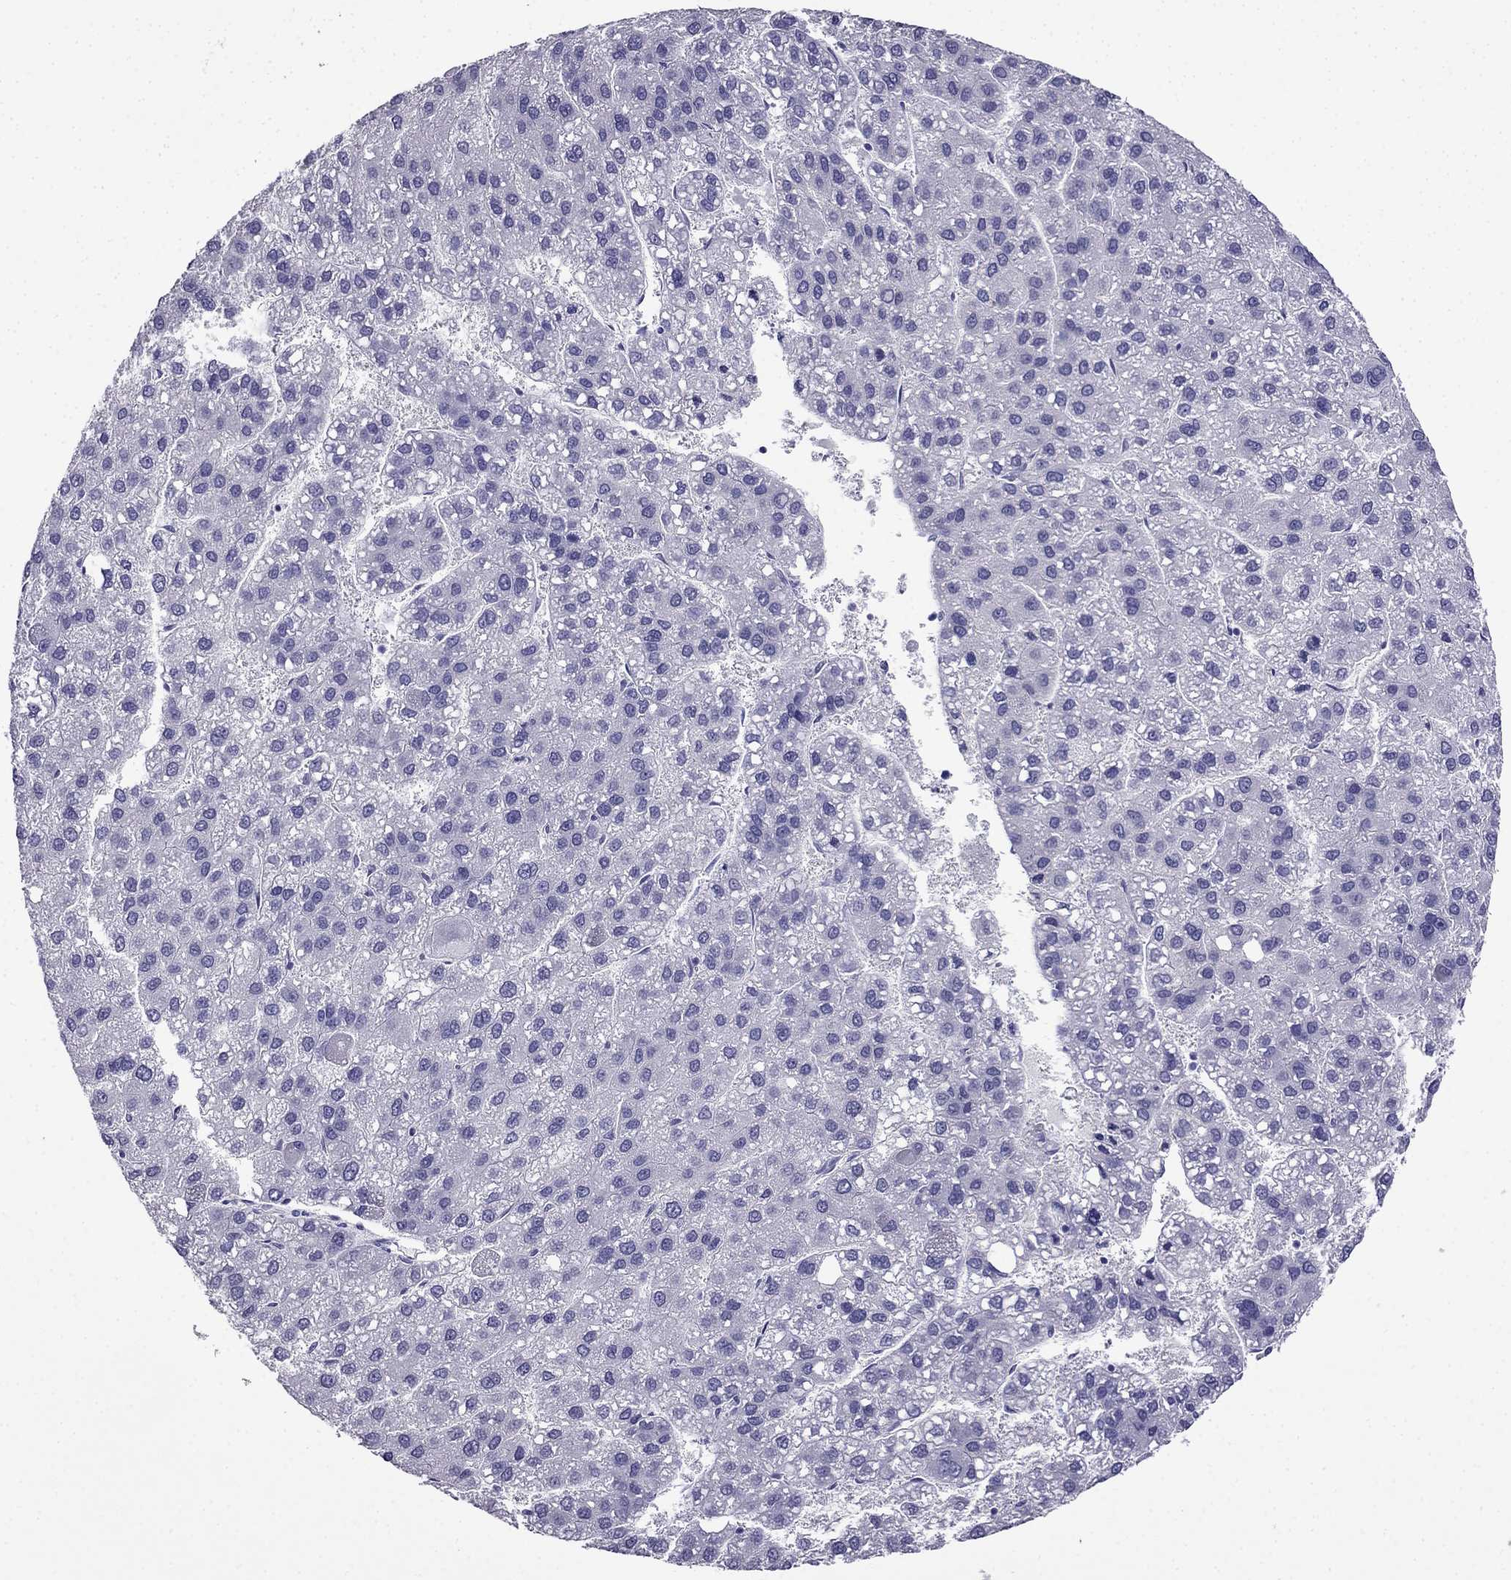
{"staining": {"intensity": "negative", "quantity": "none", "location": "none"}, "tissue": "liver cancer", "cell_type": "Tumor cells", "image_type": "cancer", "snomed": [{"axis": "morphology", "description": "Carcinoma, Hepatocellular, NOS"}, {"axis": "topography", "description": "Liver"}], "caption": "An immunohistochemistry (IHC) photomicrograph of liver cancer (hepatocellular carcinoma) is shown. There is no staining in tumor cells of liver cancer (hepatocellular carcinoma). Brightfield microscopy of IHC stained with DAB (brown) and hematoxylin (blue), captured at high magnification.", "gene": "CDHR4", "patient": {"sex": "female", "age": 82}}